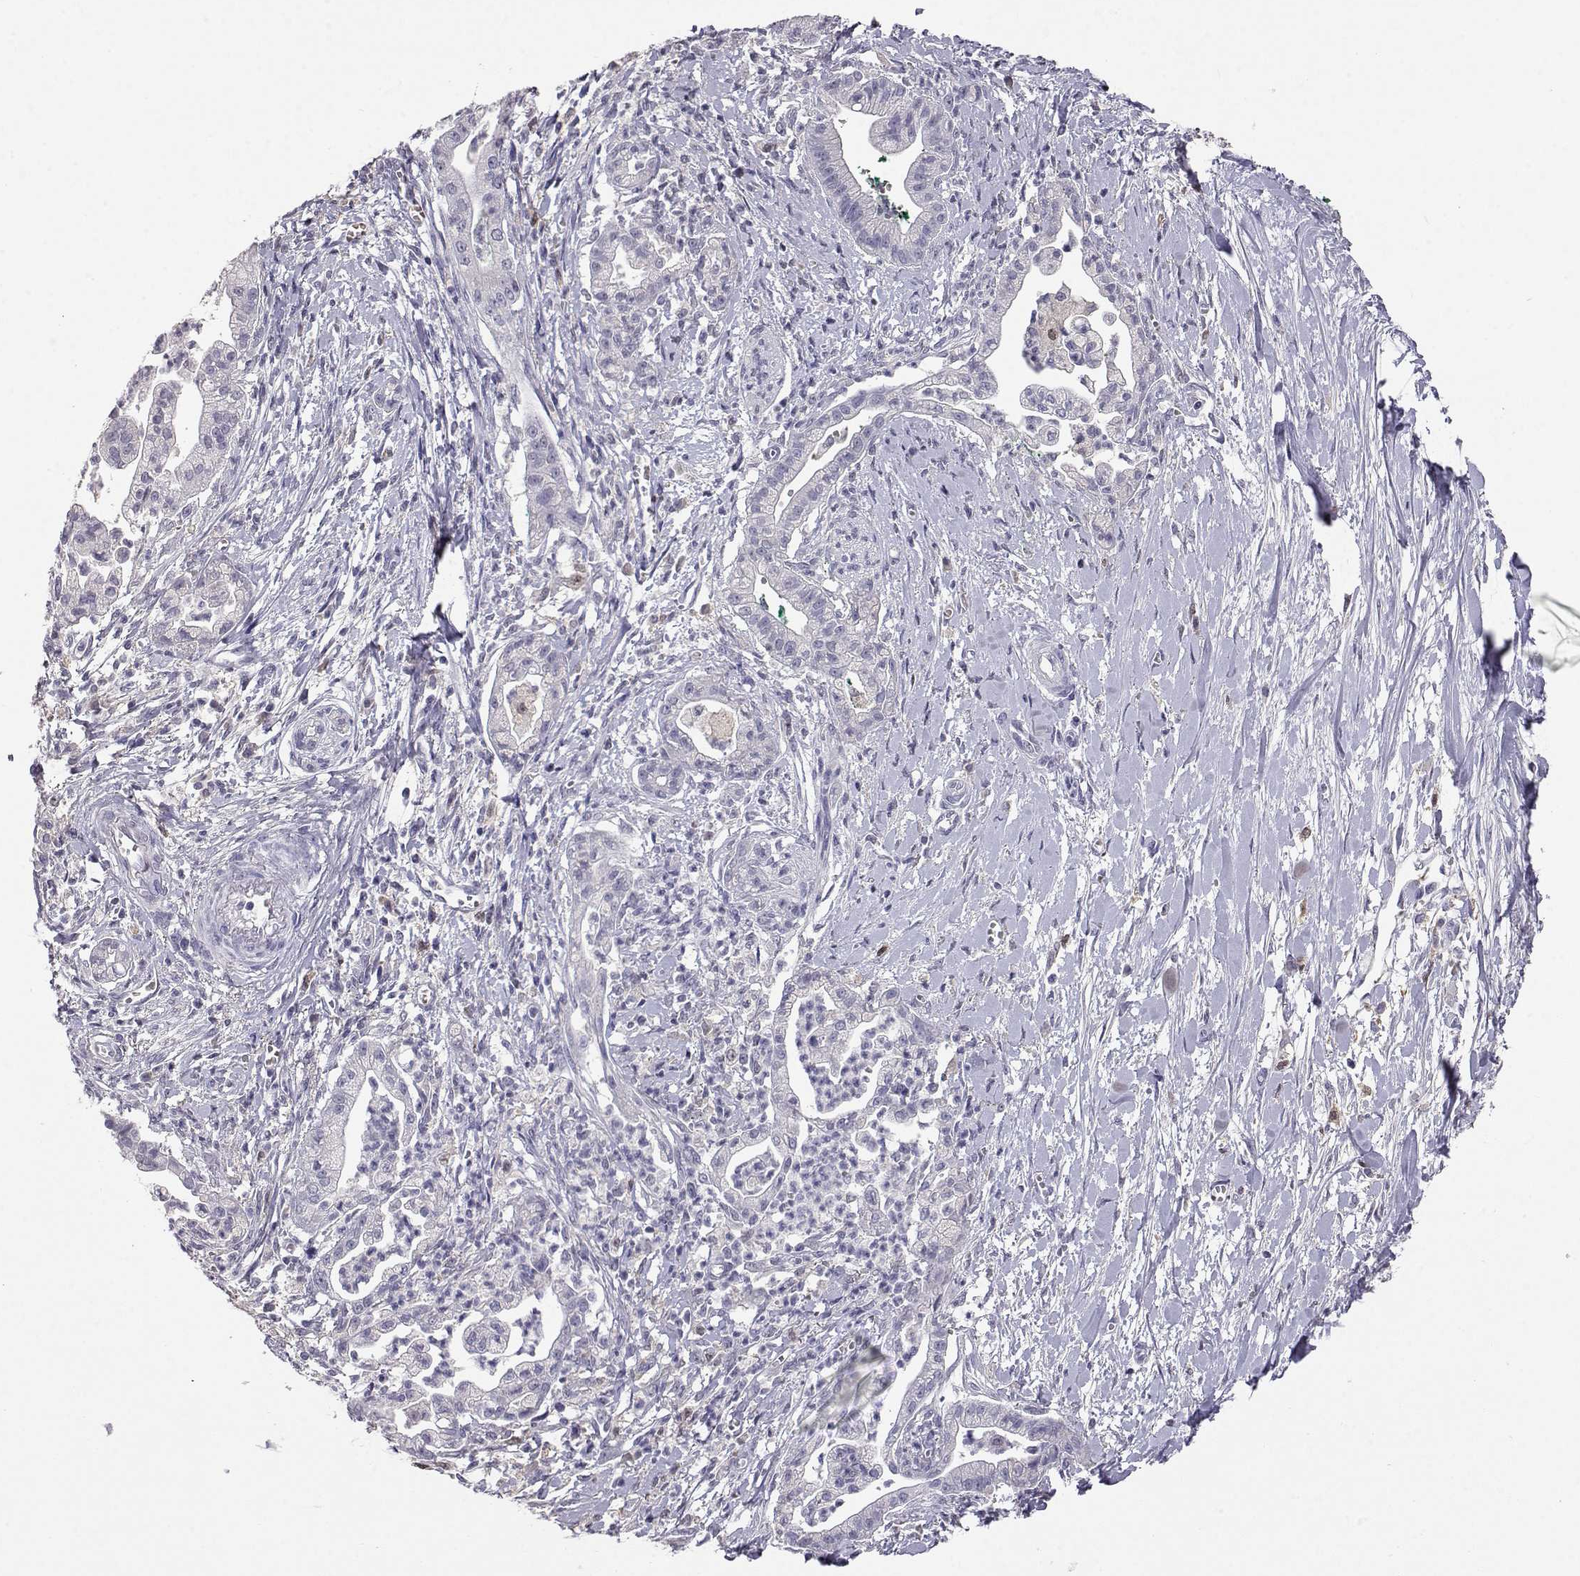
{"staining": {"intensity": "negative", "quantity": "none", "location": "none"}, "tissue": "pancreatic cancer", "cell_type": "Tumor cells", "image_type": "cancer", "snomed": [{"axis": "morphology", "description": "Normal tissue, NOS"}, {"axis": "morphology", "description": "Adenocarcinoma, NOS"}, {"axis": "topography", "description": "Lymph node"}, {"axis": "topography", "description": "Pancreas"}], "caption": "Immunohistochemistry image of pancreatic cancer (adenocarcinoma) stained for a protein (brown), which displays no expression in tumor cells.", "gene": "AKR1B1", "patient": {"sex": "female", "age": 58}}